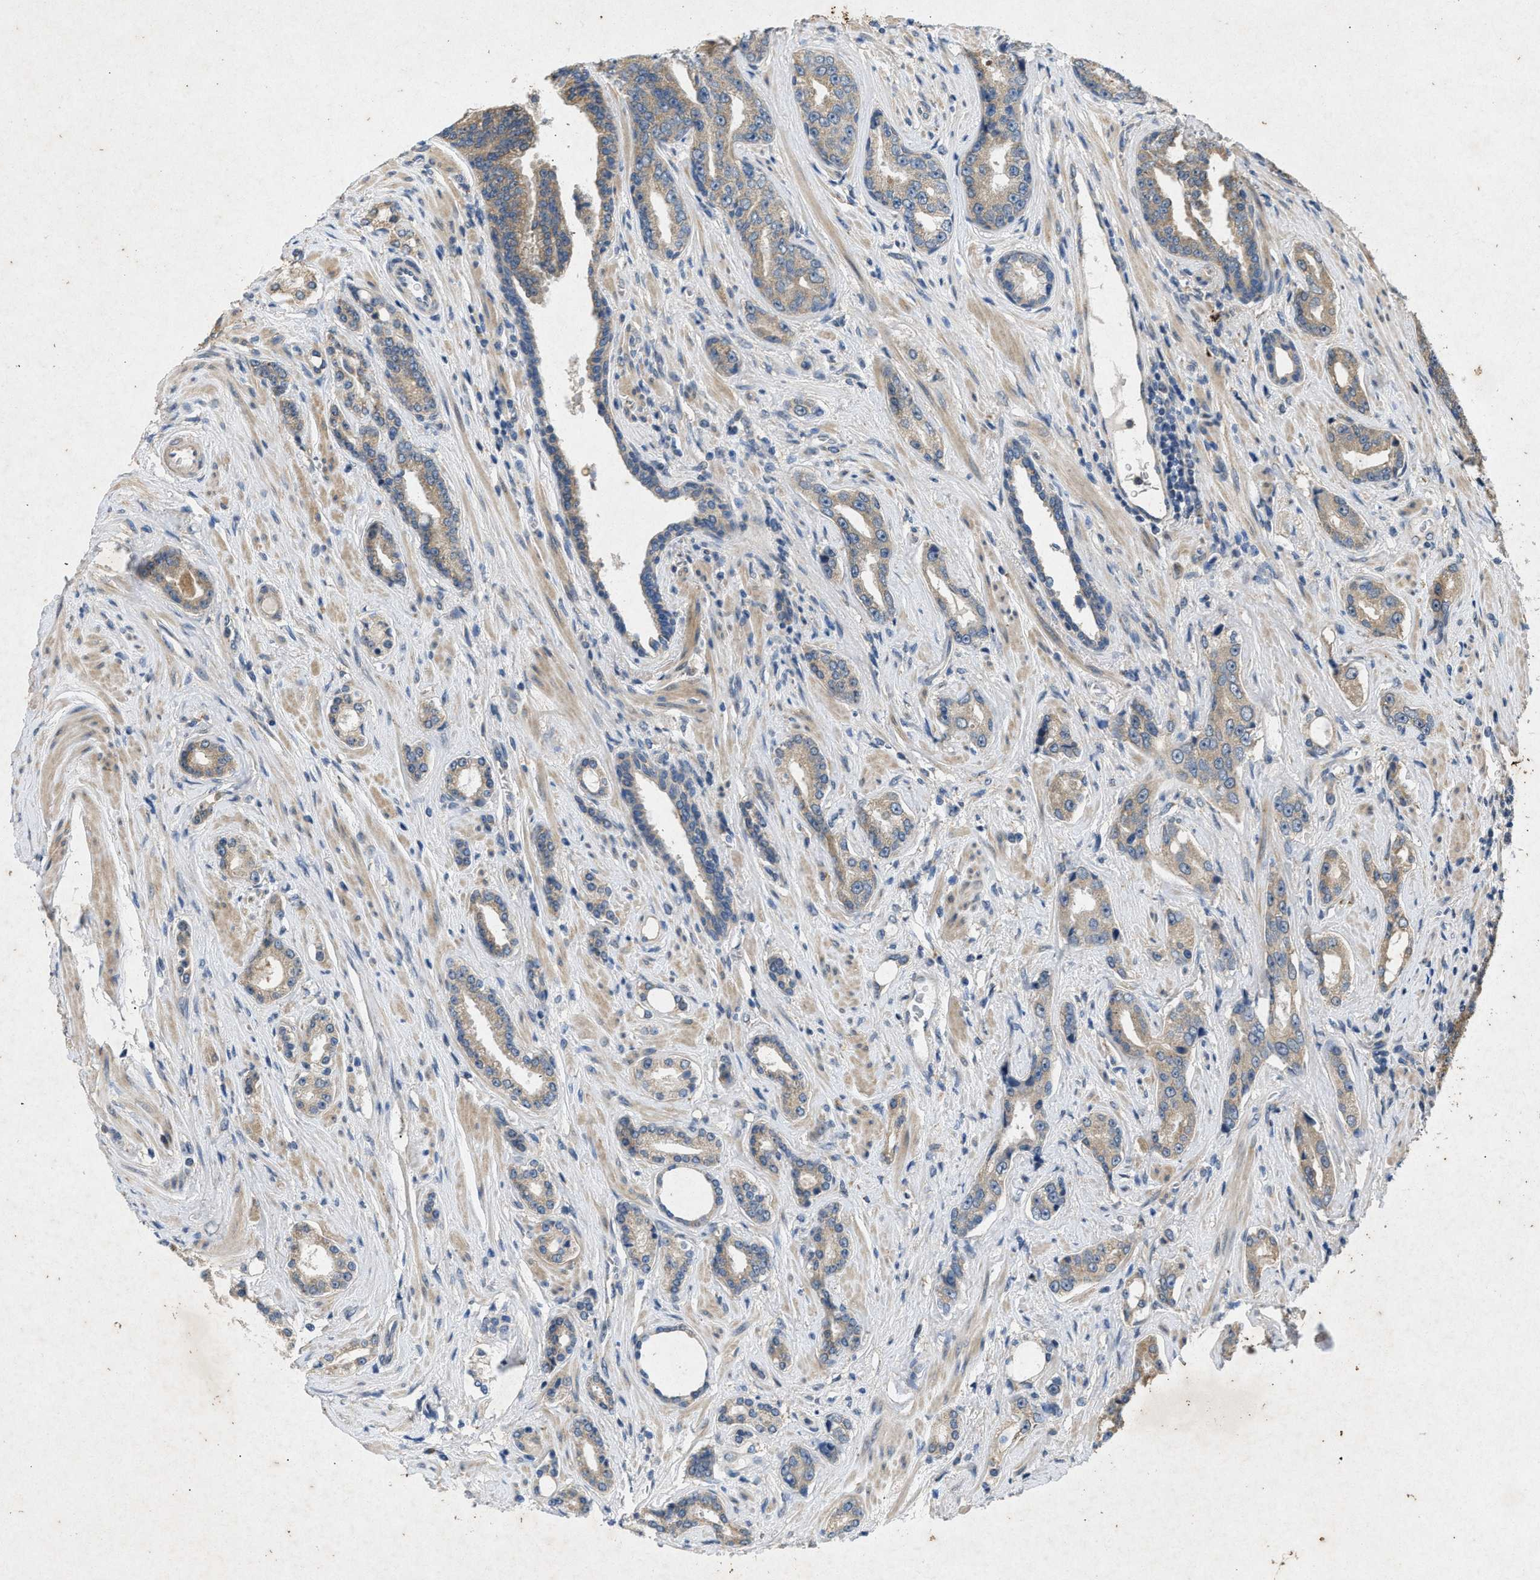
{"staining": {"intensity": "weak", "quantity": ">75%", "location": "cytoplasmic/membranous"}, "tissue": "prostate cancer", "cell_type": "Tumor cells", "image_type": "cancer", "snomed": [{"axis": "morphology", "description": "Adenocarcinoma, High grade"}, {"axis": "topography", "description": "Prostate"}], "caption": "Approximately >75% of tumor cells in human prostate cancer show weak cytoplasmic/membranous protein positivity as visualized by brown immunohistochemical staining.", "gene": "PRKG2", "patient": {"sex": "male", "age": 71}}